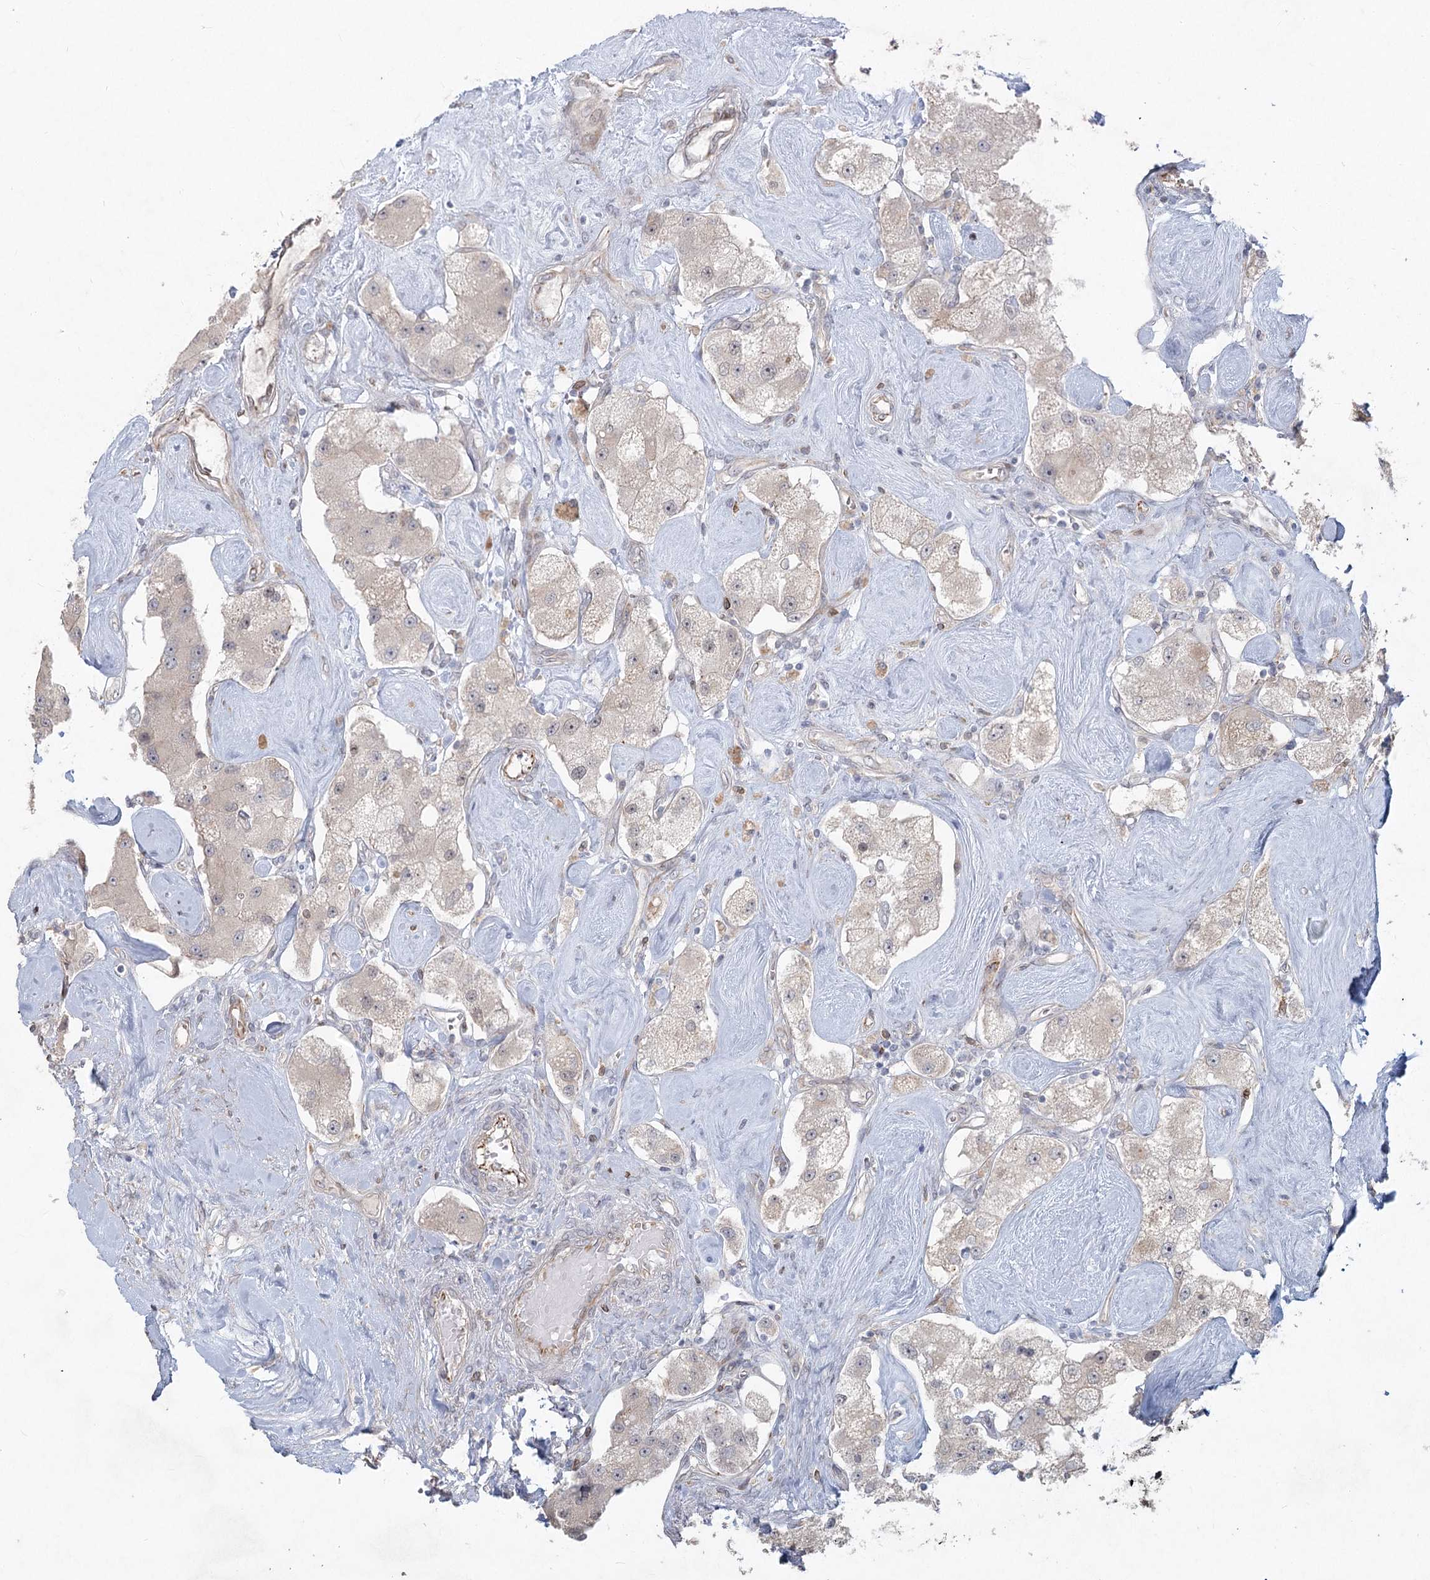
{"staining": {"intensity": "negative", "quantity": "none", "location": "none"}, "tissue": "carcinoid", "cell_type": "Tumor cells", "image_type": "cancer", "snomed": [{"axis": "morphology", "description": "Carcinoid, malignant, NOS"}, {"axis": "topography", "description": "Pancreas"}], "caption": "Protein analysis of carcinoid demonstrates no significant positivity in tumor cells.", "gene": "LRP2BP", "patient": {"sex": "male", "age": 41}}